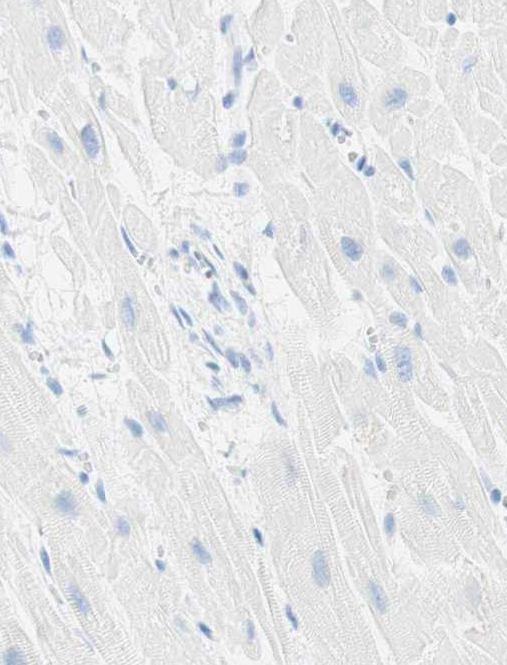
{"staining": {"intensity": "negative", "quantity": "none", "location": "none"}, "tissue": "heart muscle", "cell_type": "Cardiomyocytes", "image_type": "normal", "snomed": [{"axis": "morphology", "description": "Normal tissue, NOS"}, {"axis": "topography", "description": "Heart"}], "caption": "Heart muscle was stained to show a protein in brown. There is no significant staining in cardiomyocytes. (Brightfield microscopy of DAB IHC at high magnification).", "gene": "TPO", "patient": {"sex": "female", "age": 19}}